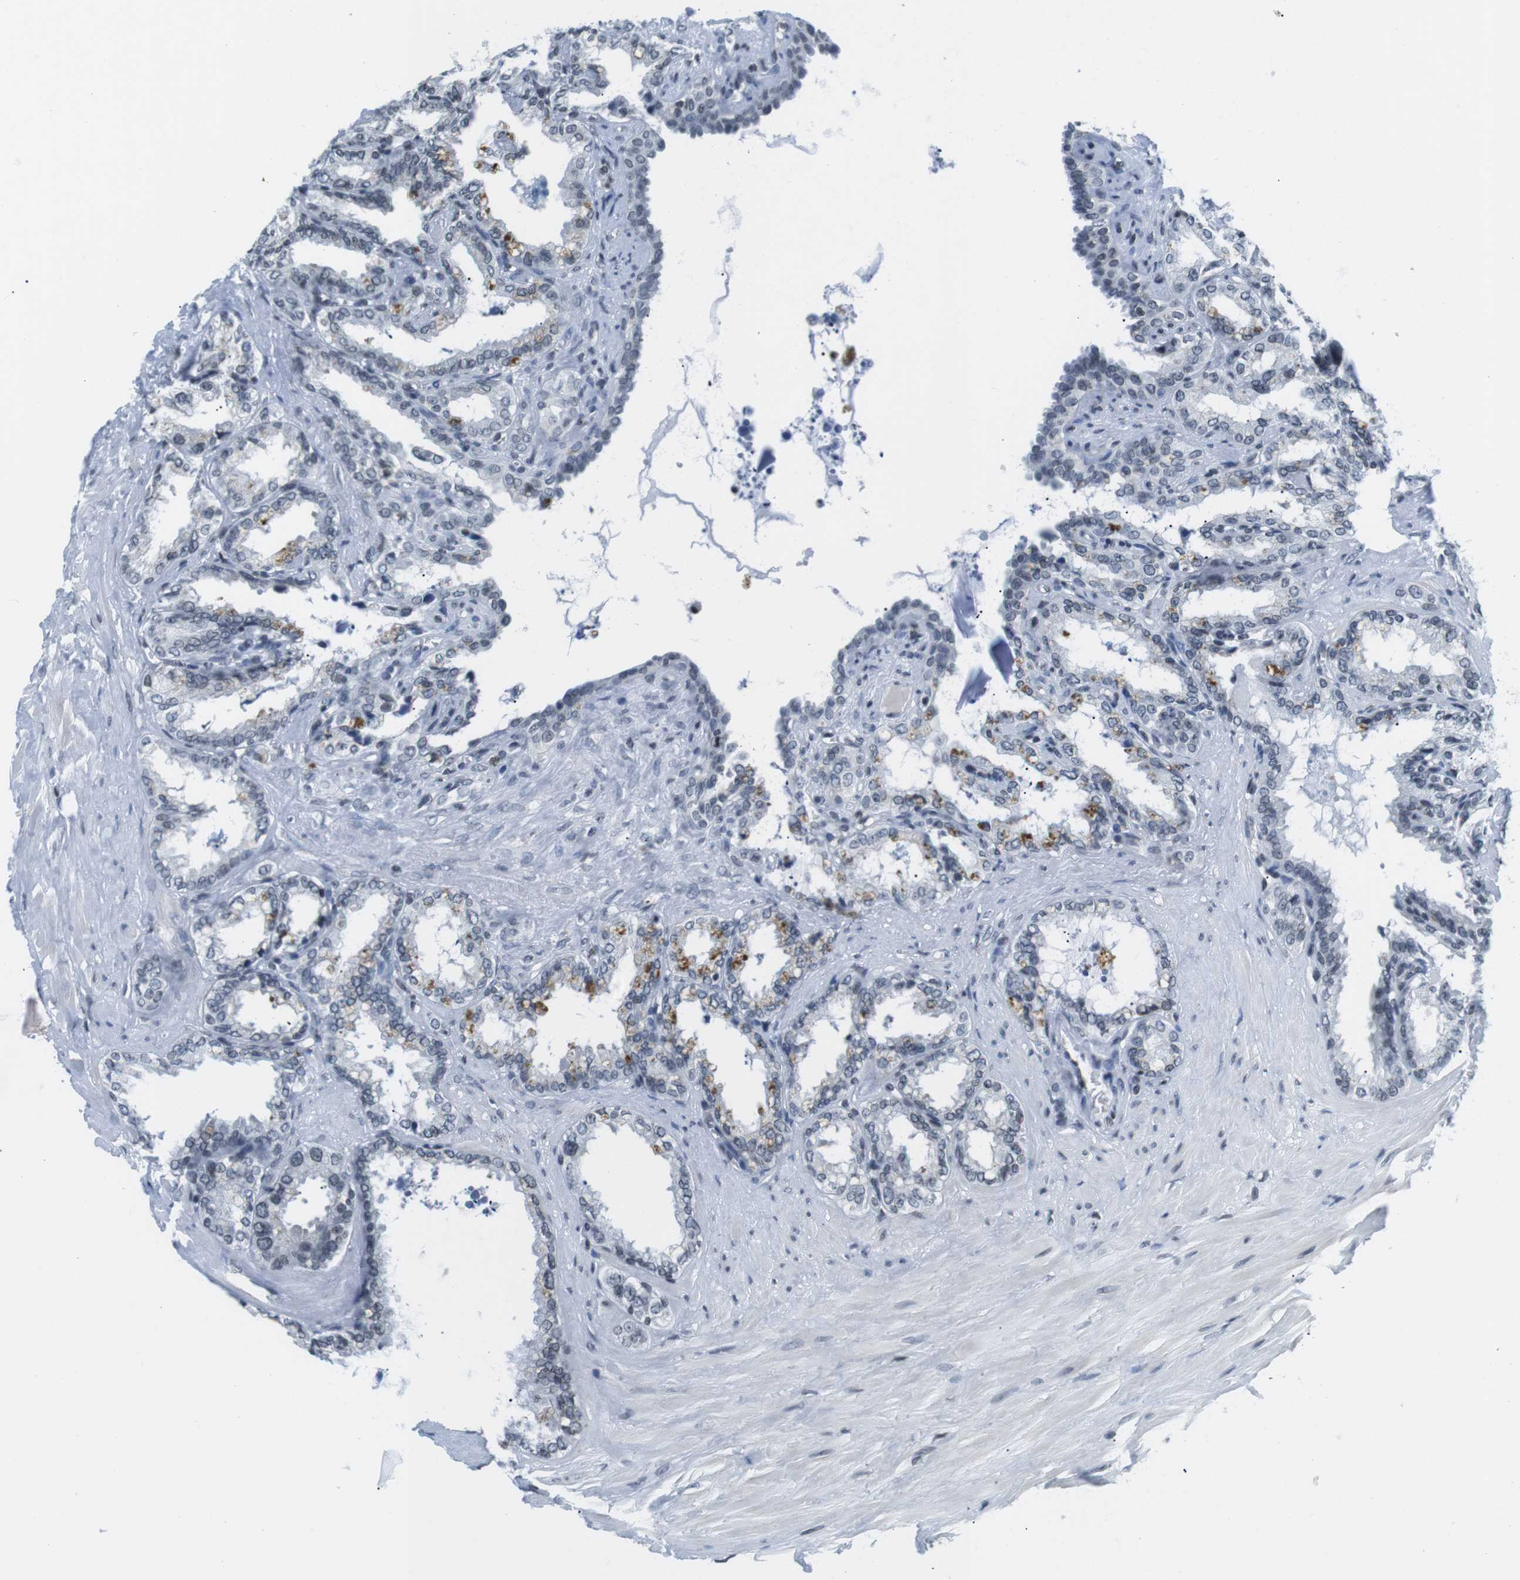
{"staining": {"intensity": "moderate", "quantity": "<25%", "location": "cytoplasmic/membranous"}, "tissue": "seminal vesicle", "cell_type": "Glandular cells", "image_type": "normal", "snomed": [{"axis": "morphology", "description": "Normal tissue, NOS"}, {"axis": "topography", "description": "Seminal veicle"}], "caption": "Immunohistochemistry (IHC) micrograph of unremarkable seminal vesicle: human seminal vesicle stained using immunohistochemistry reveals low levels of moderate protein expression localized specifically in the cytoplasmic/membranous of glandular cells, appearing as a cytoplasmic/membranous brown color.", "gene": "E2F2", "patient": {"sex": "male", "age": 64}}